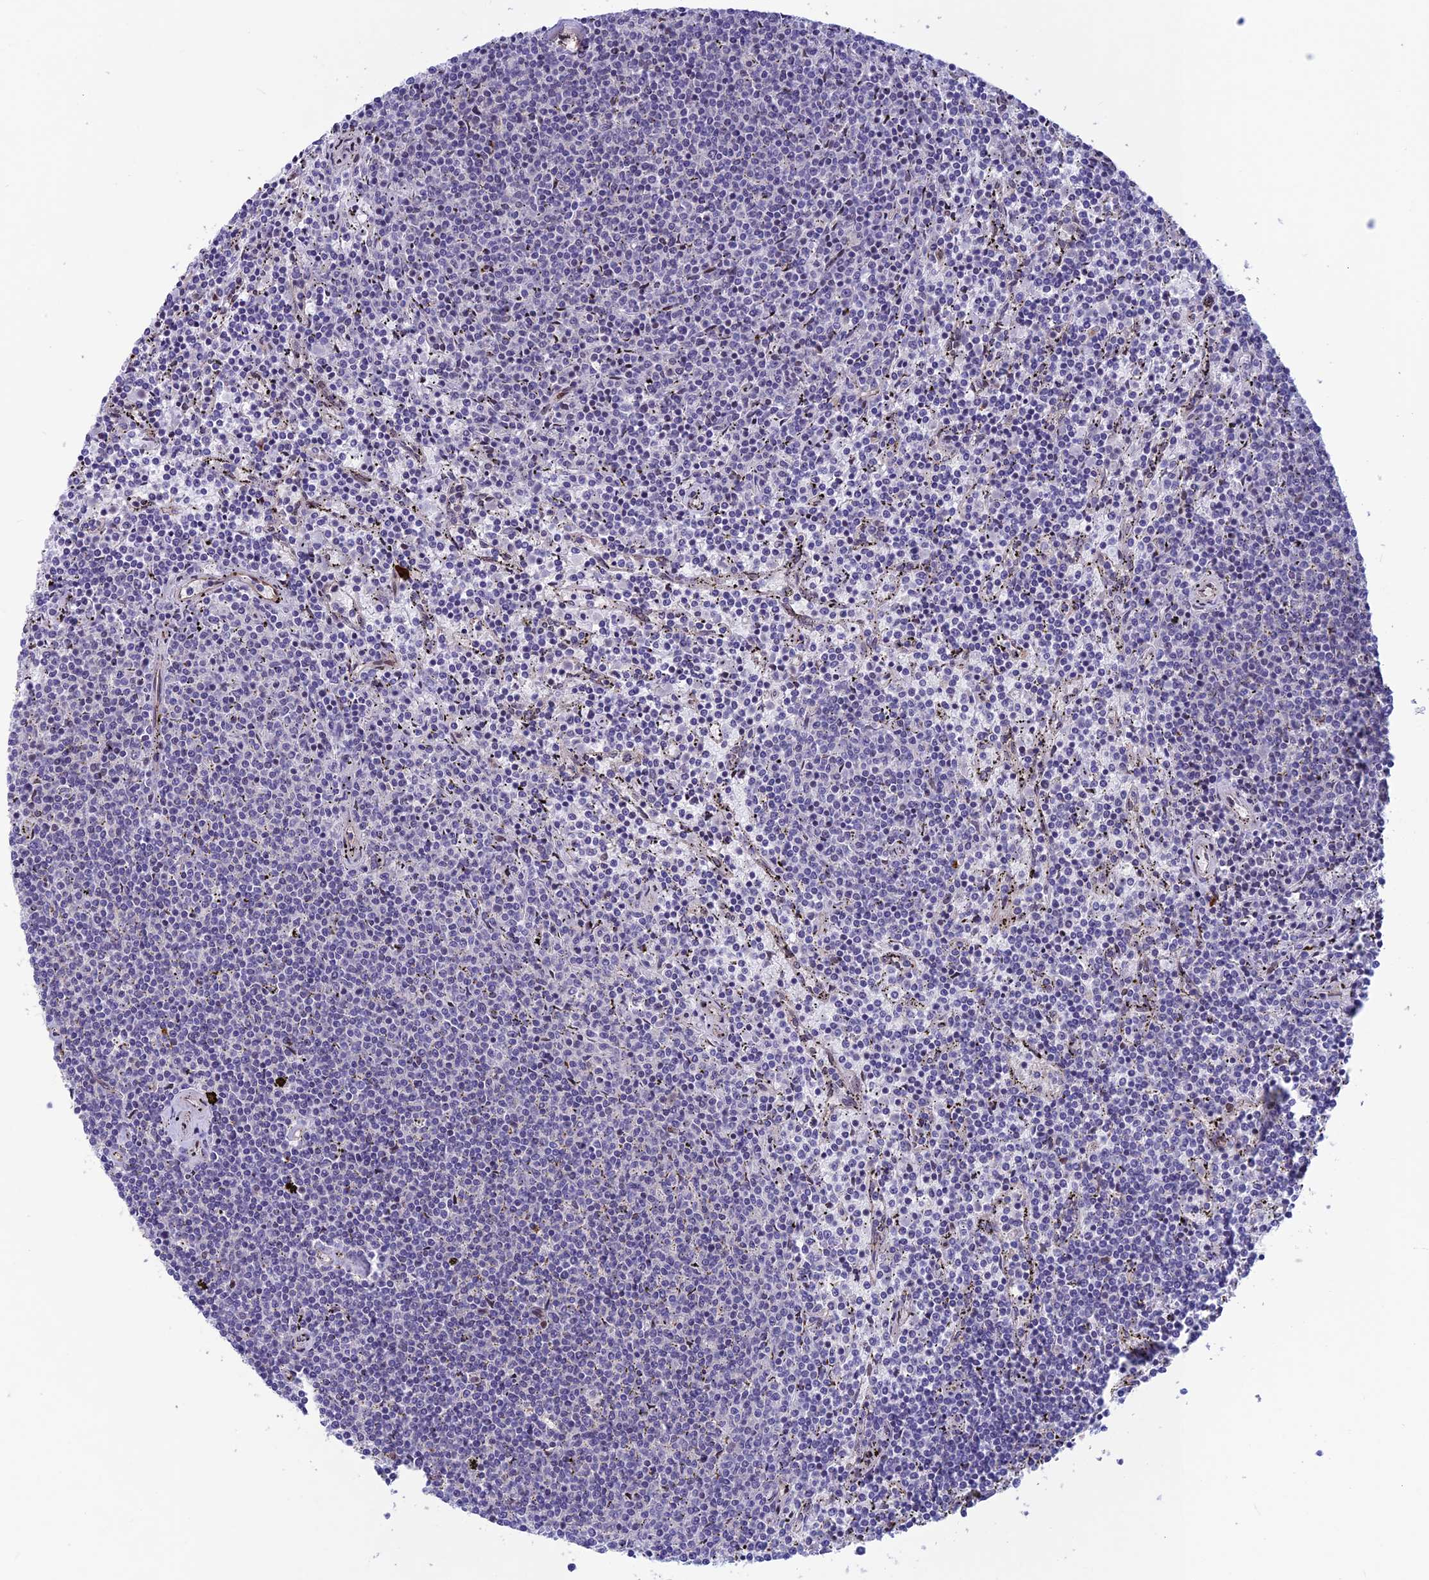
{"staining": {"intensity": "negative", "quantity": "none", "location": "none"}, "tissue": "lymphoma", "cell_type": "Tumor cells", "image_type": "cancer", "snomed": [{"axis": "morphology", "description": "Malignant lymphoma, non-Hodgkin's type, Low grade"}, {"axis": "topography", "description": "Spleen"}], "caption": "There is no significant expression in tumor cells of malignant lymphoma, non-Hodgkin's type (low-grade). Brightfield microscopy of immunohistochemistry (IHC) stained with DAB (brown) and hematoxylin (blue), captured at high magnification.", "gene": "FKBPL", "patient": {"sex": "female", "age": 50}}